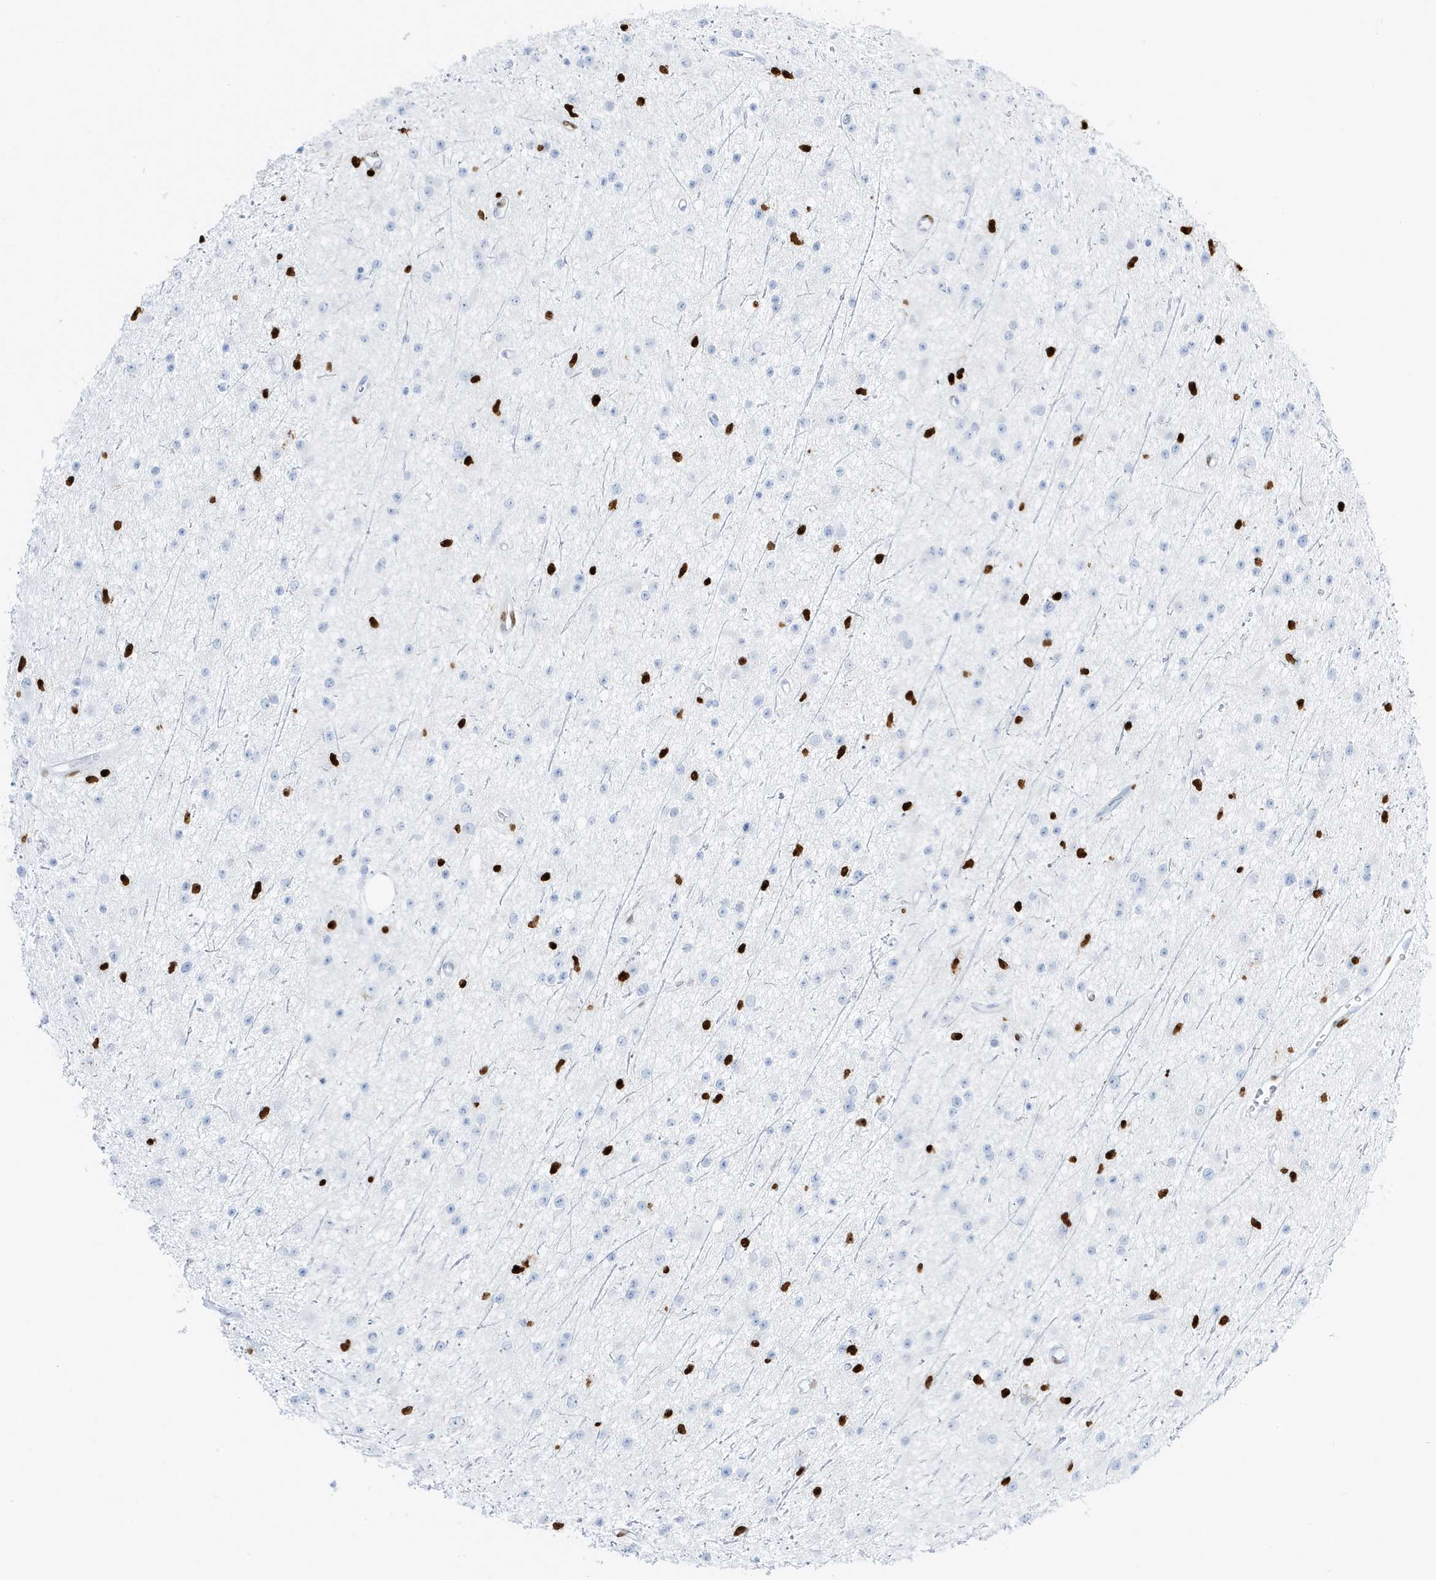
{"staining": {"intensity": "negative", "quantity": "none", "location": "none"}, "tissue": "glioma", "cell_type": "Tumor cells", "image_type": "cancer", "snomed": [{"axis": "morphology", "description": "Glioma, malignant, Low grade"}, {"axis": "topography", "description": "Cerebral cortex"}], "caption": "High power microscopy micrograph of an immunohistochemistry (IHC) image of malignant glioma (low-grade), revealing no significant staining in tumor cells.", "gene": "MNDA", "patient": {"sex": "female", "age": 39}}